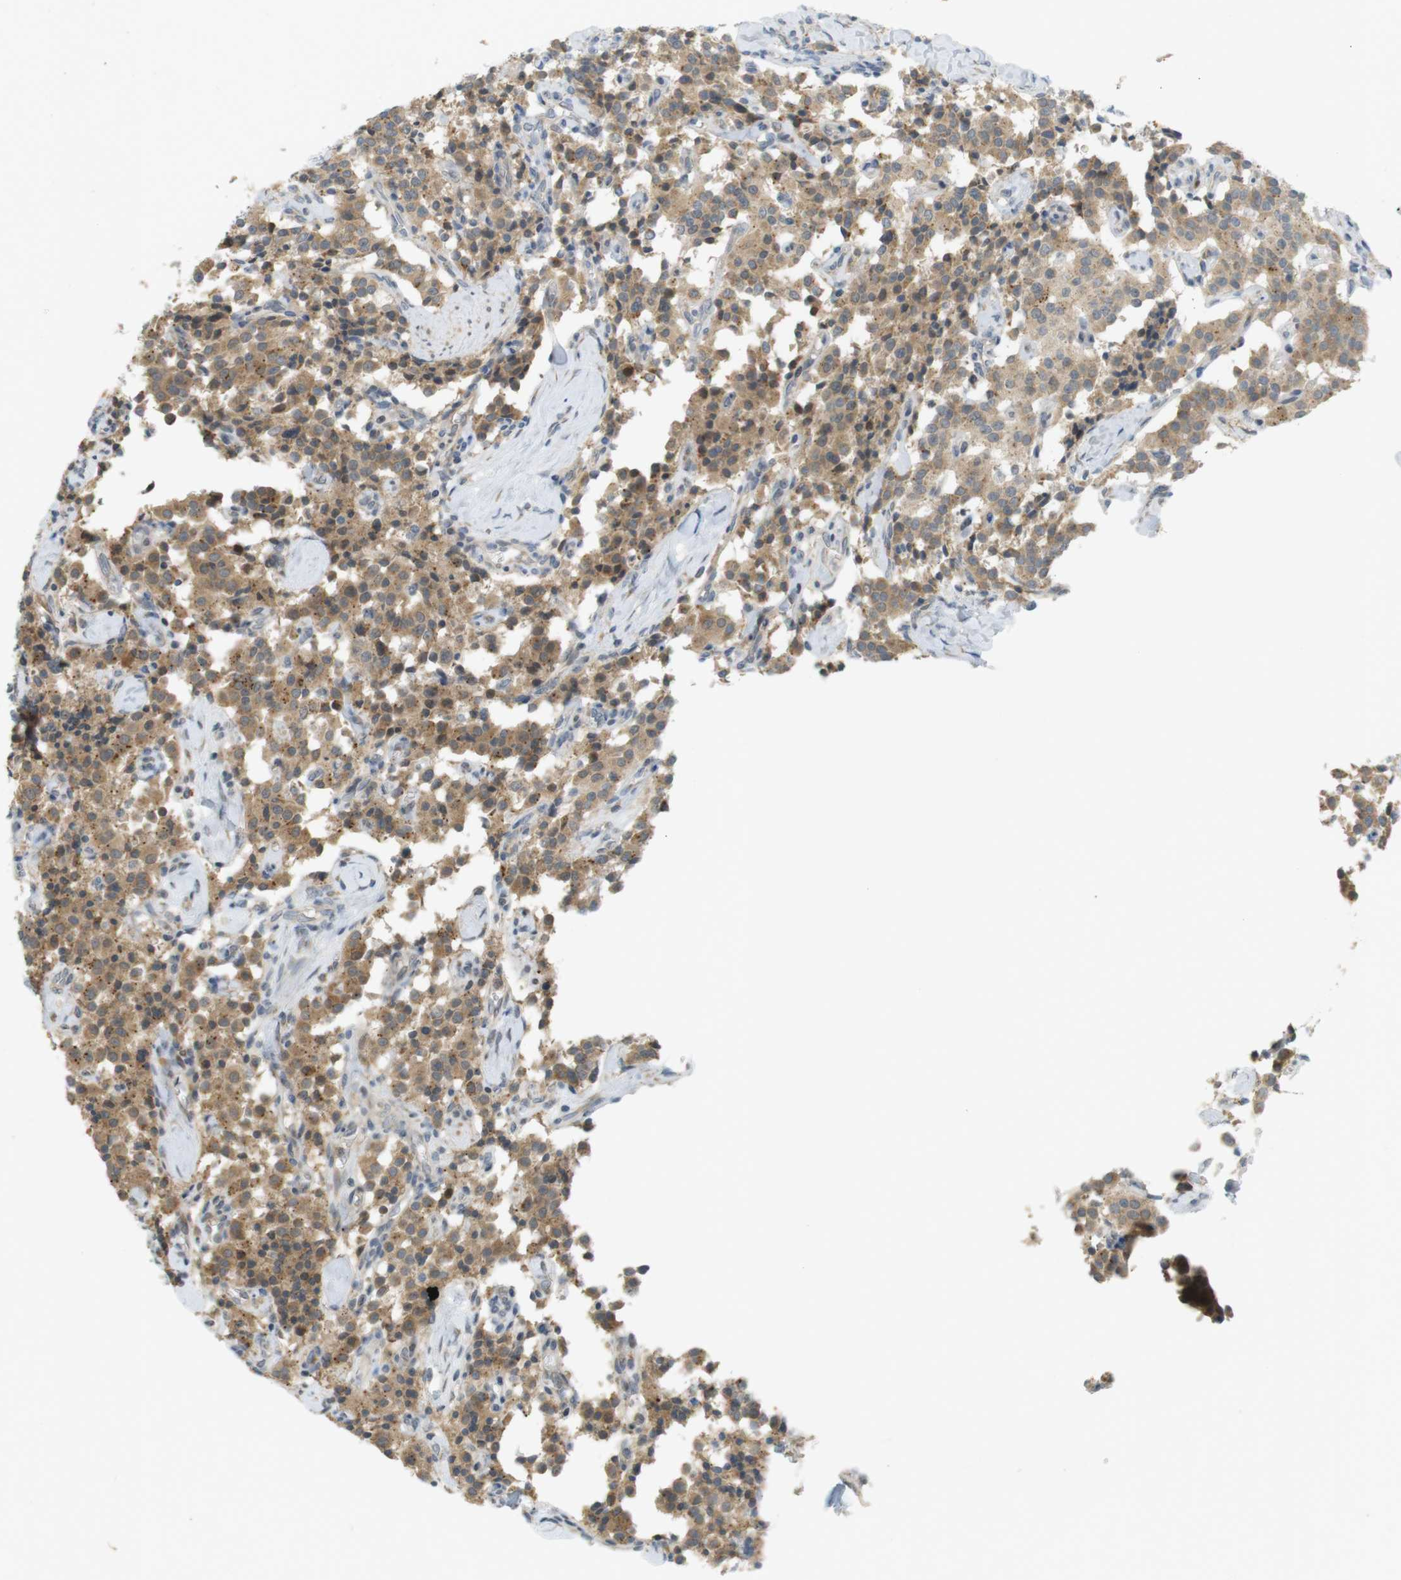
{"staining": {"intensity": "moderate", "quantity": ">75%", "location": "cytoplasmic/membranous"}, "tissue": "carcinoid", "cell_type": "Tumor cells", "image_type": "cancer", "snomed": [{"axis": "morphology", "description": "Carcinoid, malignant, NOS"}, {"axis": "topography", "description": "Lung"}], "caption": "Immunohistochemistry (IHC) micrograph of carcinoid (malignant) stained for a protein (brown), which exhibits medium levels of moderate cytoplasmic/membranous positivity in approximately >75% of tumor cells.", "gene": "CLRN3", "patient": {"sex": "male", "age": 30}}